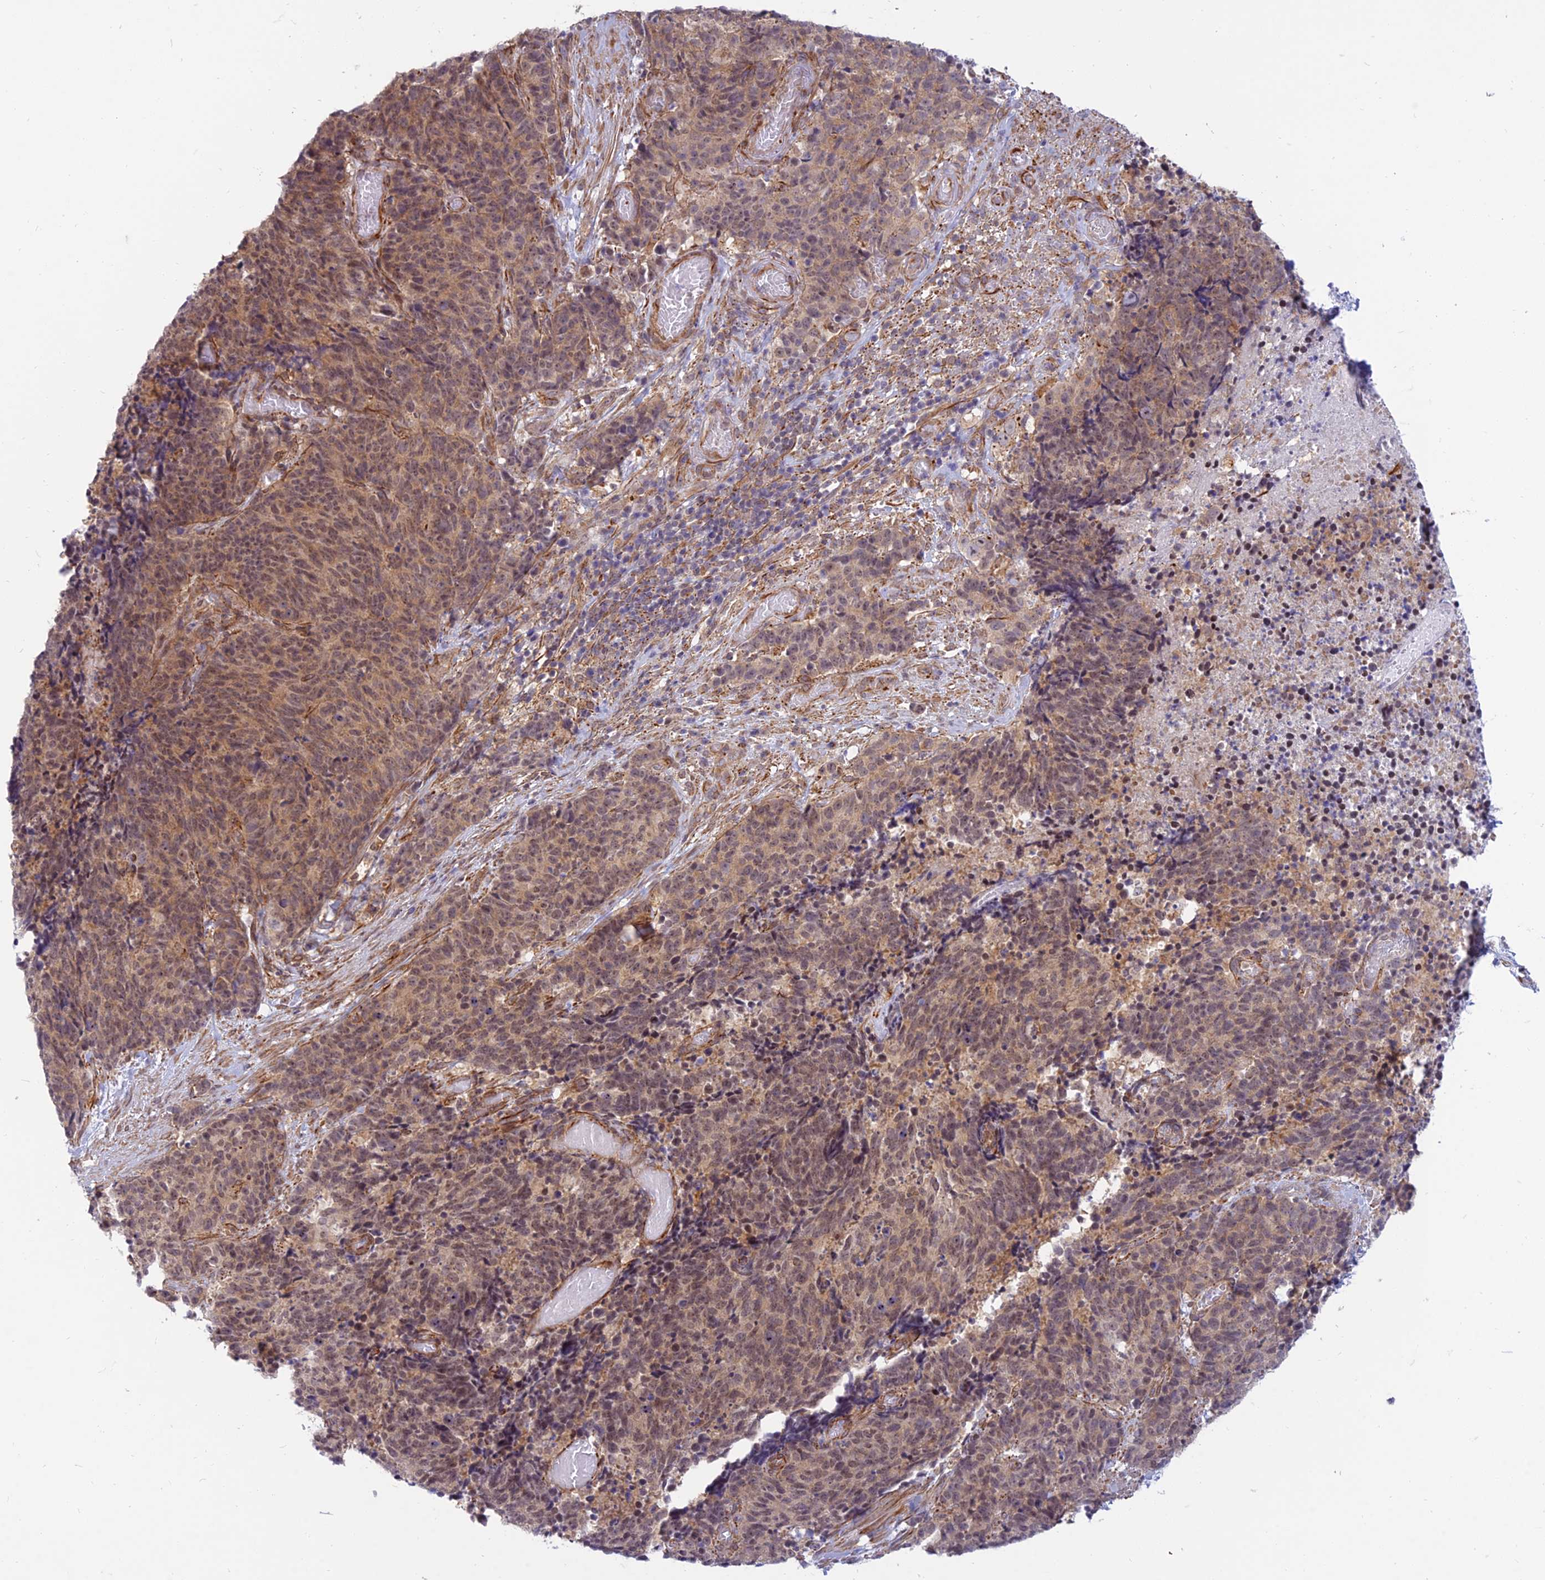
{"staining": {"intensity": "moderate", "quantity": ">75%", "location": "cytoplasmic/membranous,nuclear"}, "tissue": "cervical cancer", "cell_type": "Tumor cells", "image_type": "cancer", "snomed": [{"axis": "morphology", "description": "Squamous cell carcinoma, NOS"}, {"axis": "topography", "description": "Cervix"}], "caption": "A histopathology image of human cervical cancer stained for a protein demonstrates moderate cytoplasmic/membranous and nuclear brown staining in tumor cells.", "gene": "SAPCD2", "patient": {"sex": "female", "age": 29}}